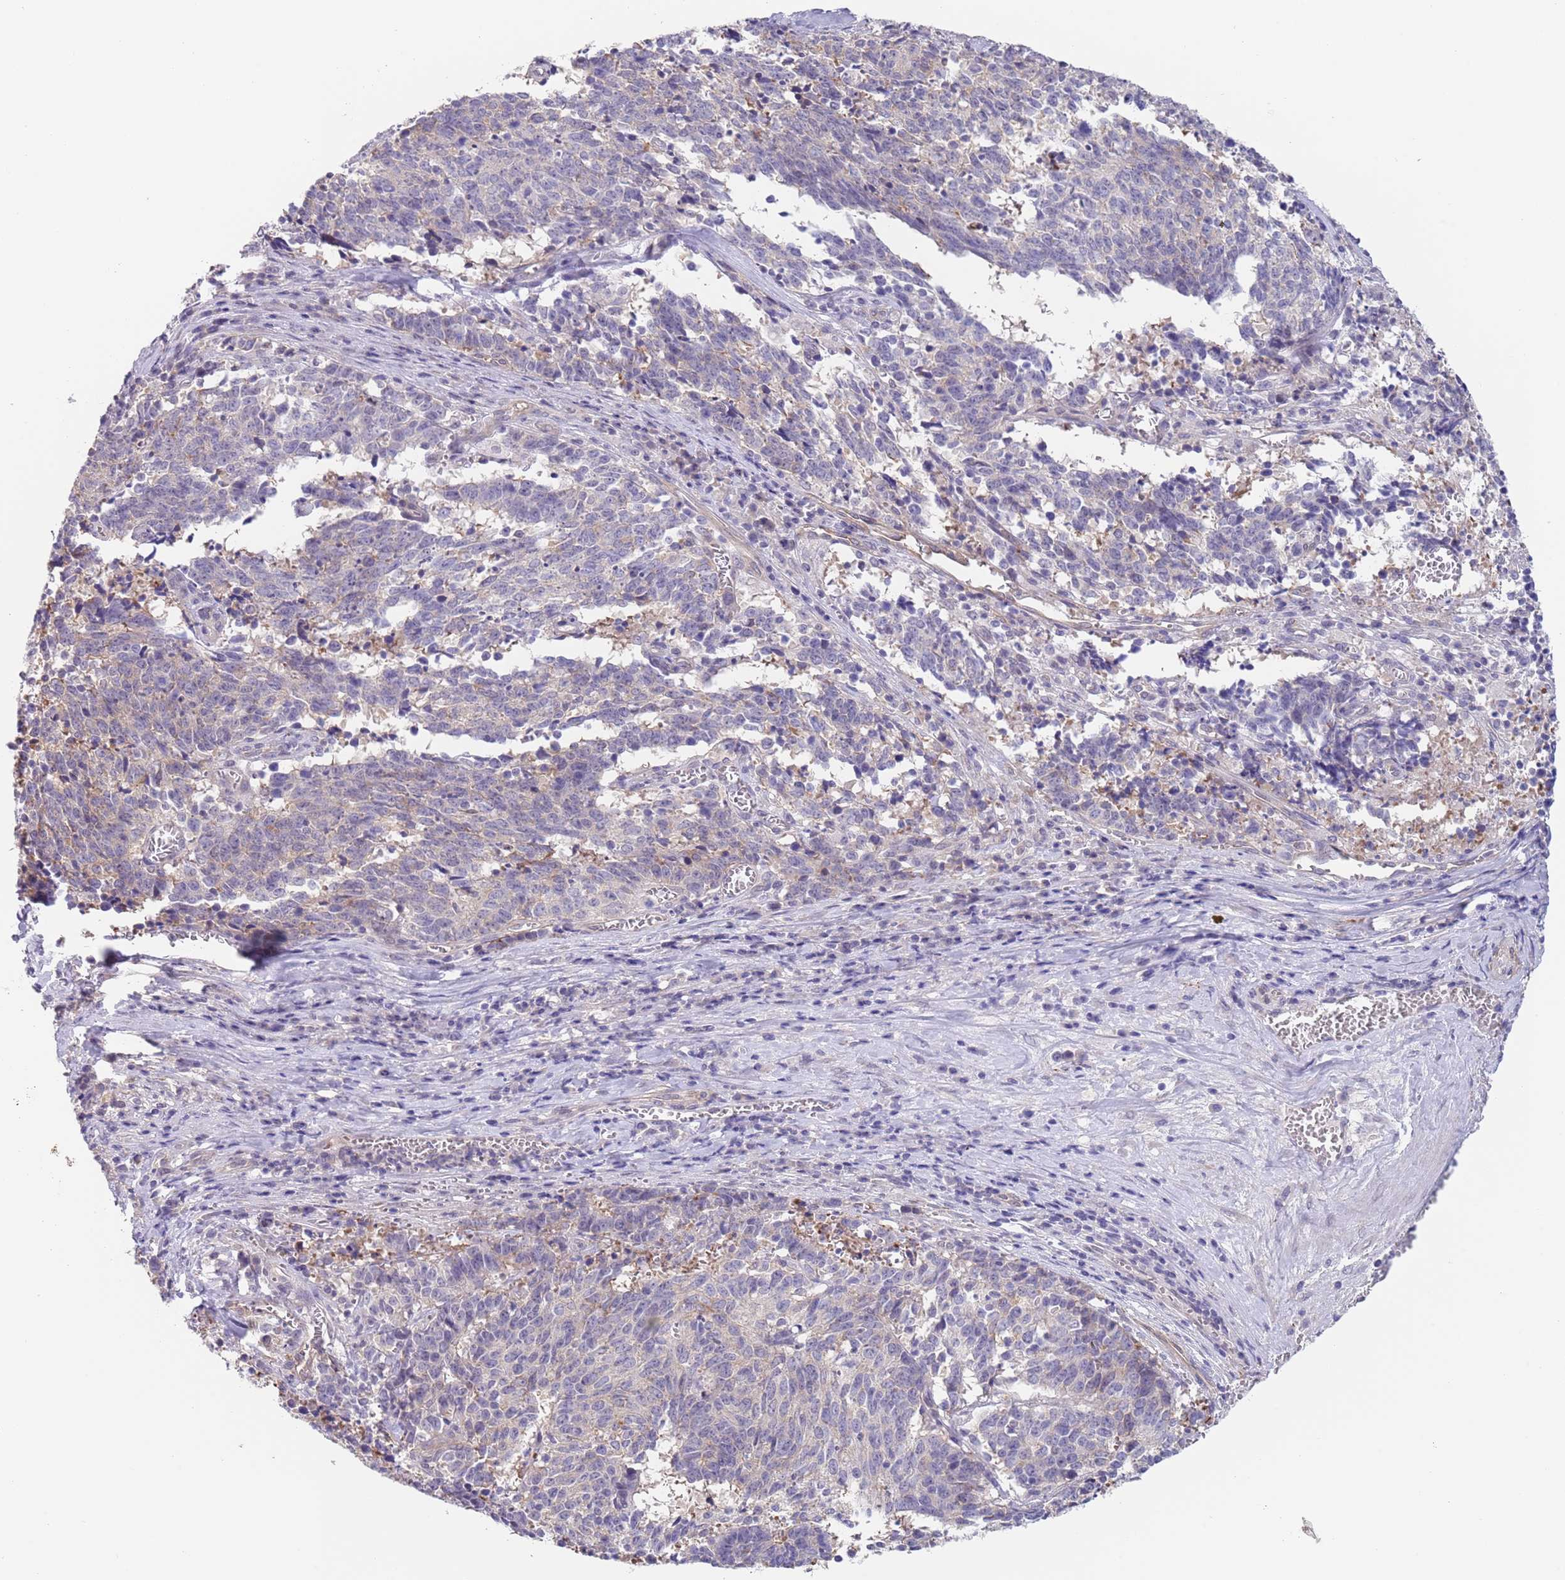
{"staining": {"intensity": "negative", "quantity": "none", "location": "none"}, "tissue": "cervical cancer", "cell_type": "Tumor cells", "image_type": "cancer", "snomed": [{"axis": "morphology", "description": "Squamous cell carcinoma, NOS"}, {"axis": "topography", "description": "Cervix"}], "caption": "There is no significant staining in tumor cells of cervical squamous cell carcinoma.", "gene": "RNF169", "patient": {"sex": "female", "age": 29}}